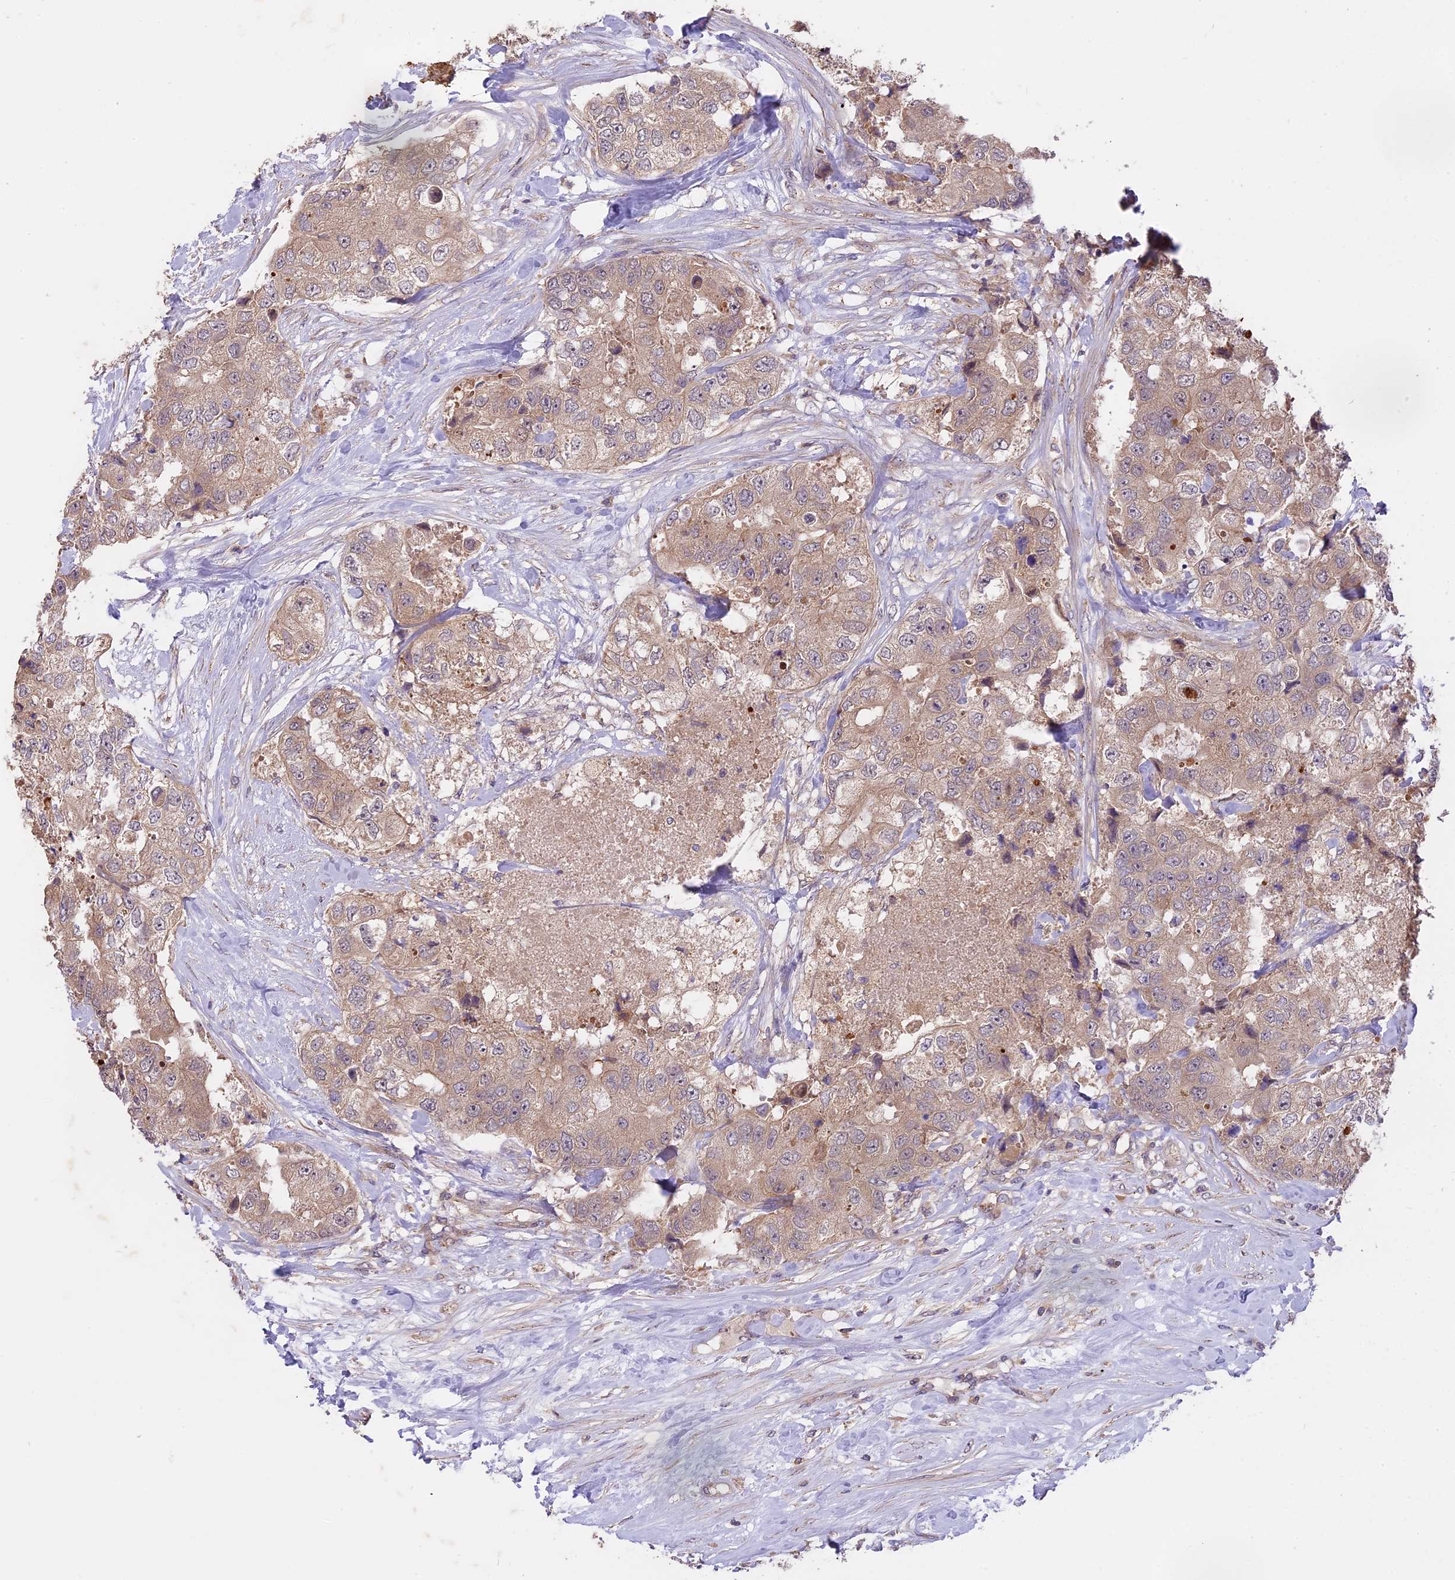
{"staining": {"intensity": "weak", "quantity": "<25%", "location": "cytoplasmic/membranous"}, "tissue": "breast cancer", "cell_type": "Tumor cells", "image_type": "cancer", "snomed": [{"axis": "morphology", "description": "Duct carcinoma"}, {"axis": "topography", "description": "Breast"}], "caption": "IHC histopathology image of neoplastic tissue: breast cancer (intraductal carcinoma) stained with DAB reveals no significant protein staining in tumor cells.", "gene": "MEMO1", "patient": {"sex": "female", "age": 62}}